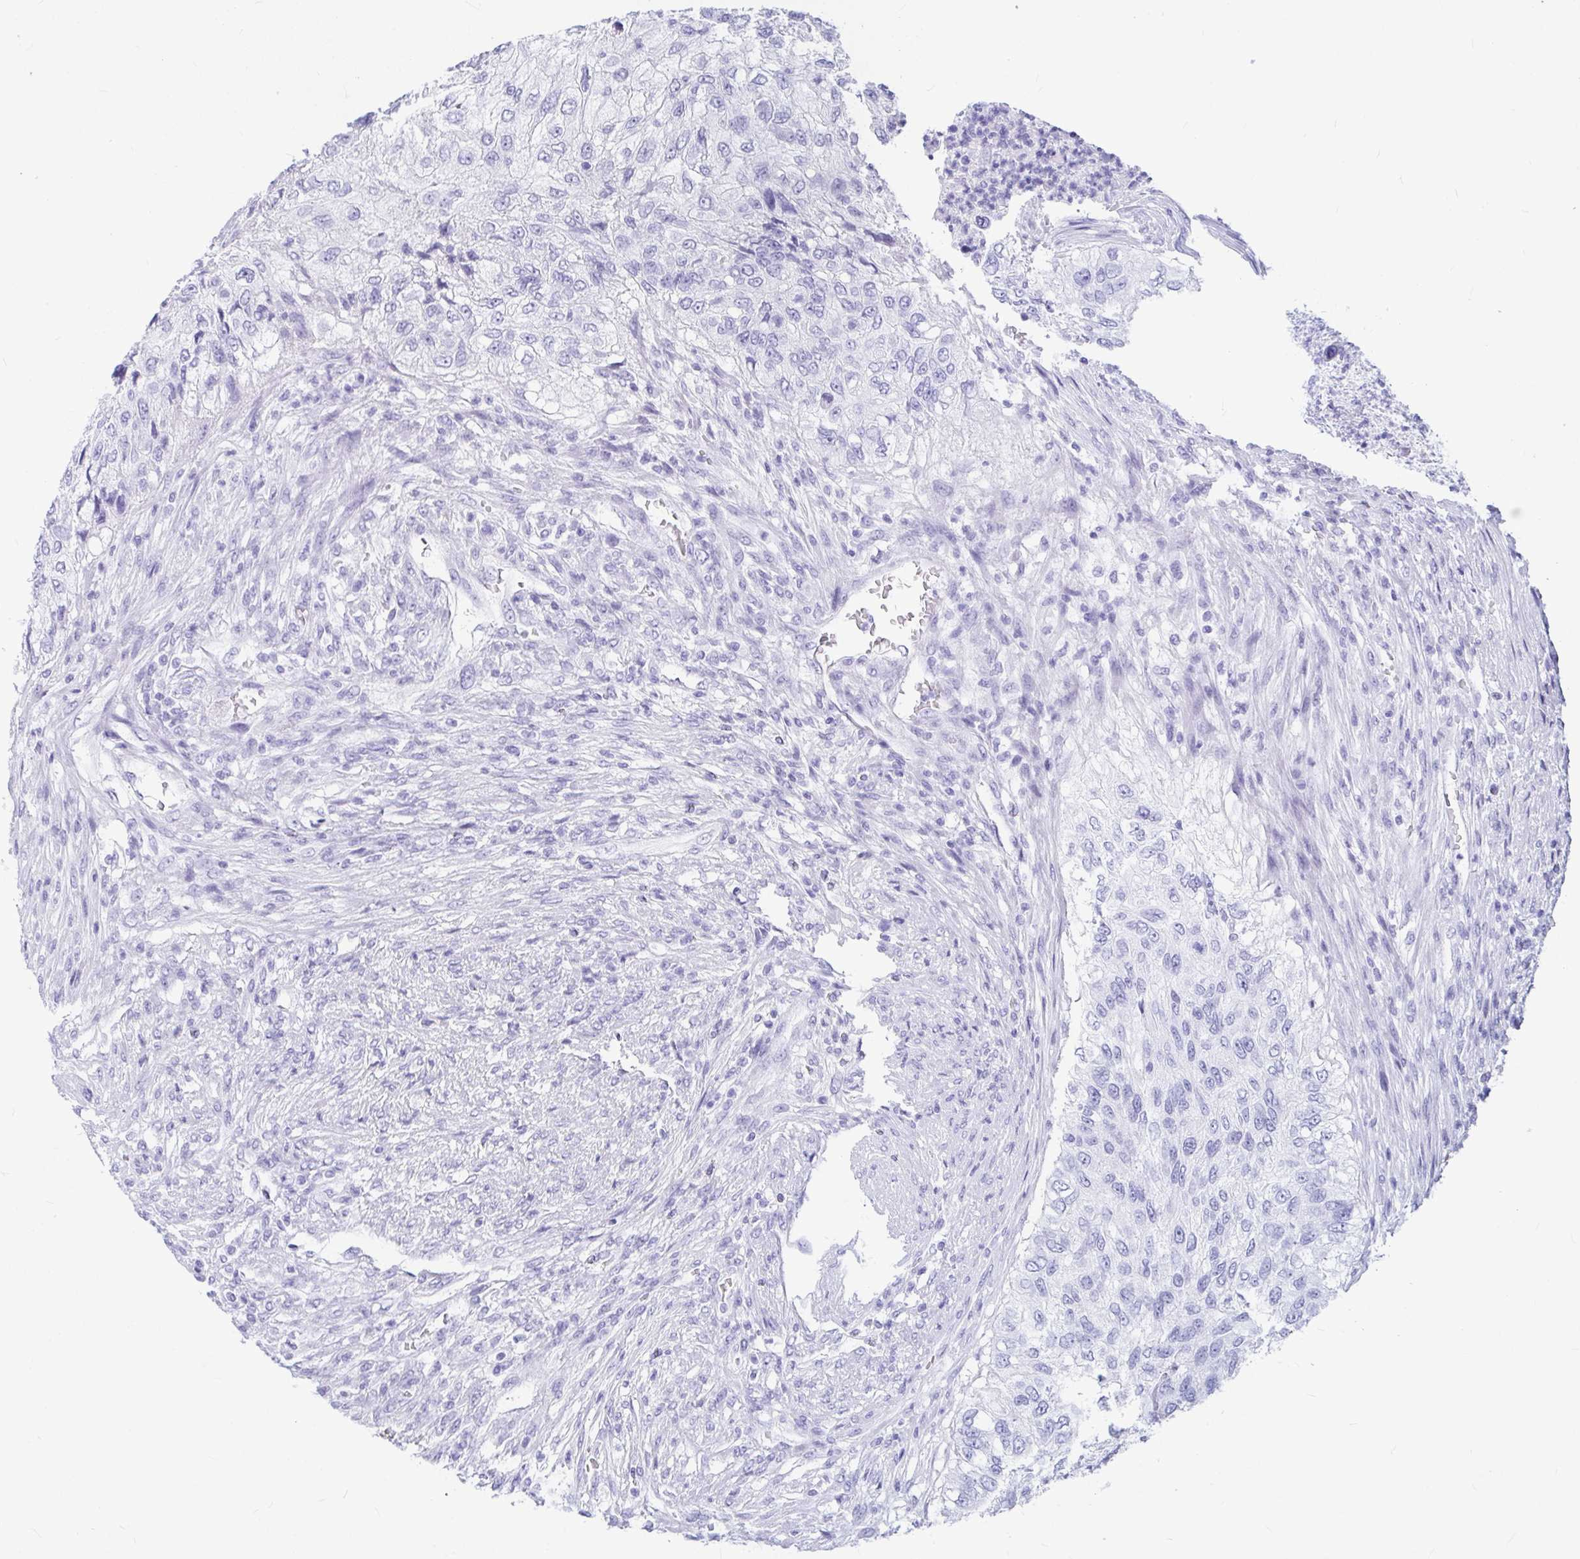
{"staining": {"intensity": "negative", "quantity": "none", "location": "none"}, "tissue": "urothelial cancer", "cell_type": "Tumor cells", "image_type": "cancer", "snomed": [{"axis": "morphology", "description": "Urothelial carcinoma, High grade"}, {"axis": "topography", "description": "Urinary bladder"}], "caption": "A histopathology image of urothelial cancer stained for a protein shows no brown staining in tumor cells. (Immunohistochemistry, brightfield microscopy, high magnification).", "gene": "OR5J2", "patient": {"sex": "female", "age": 60}}